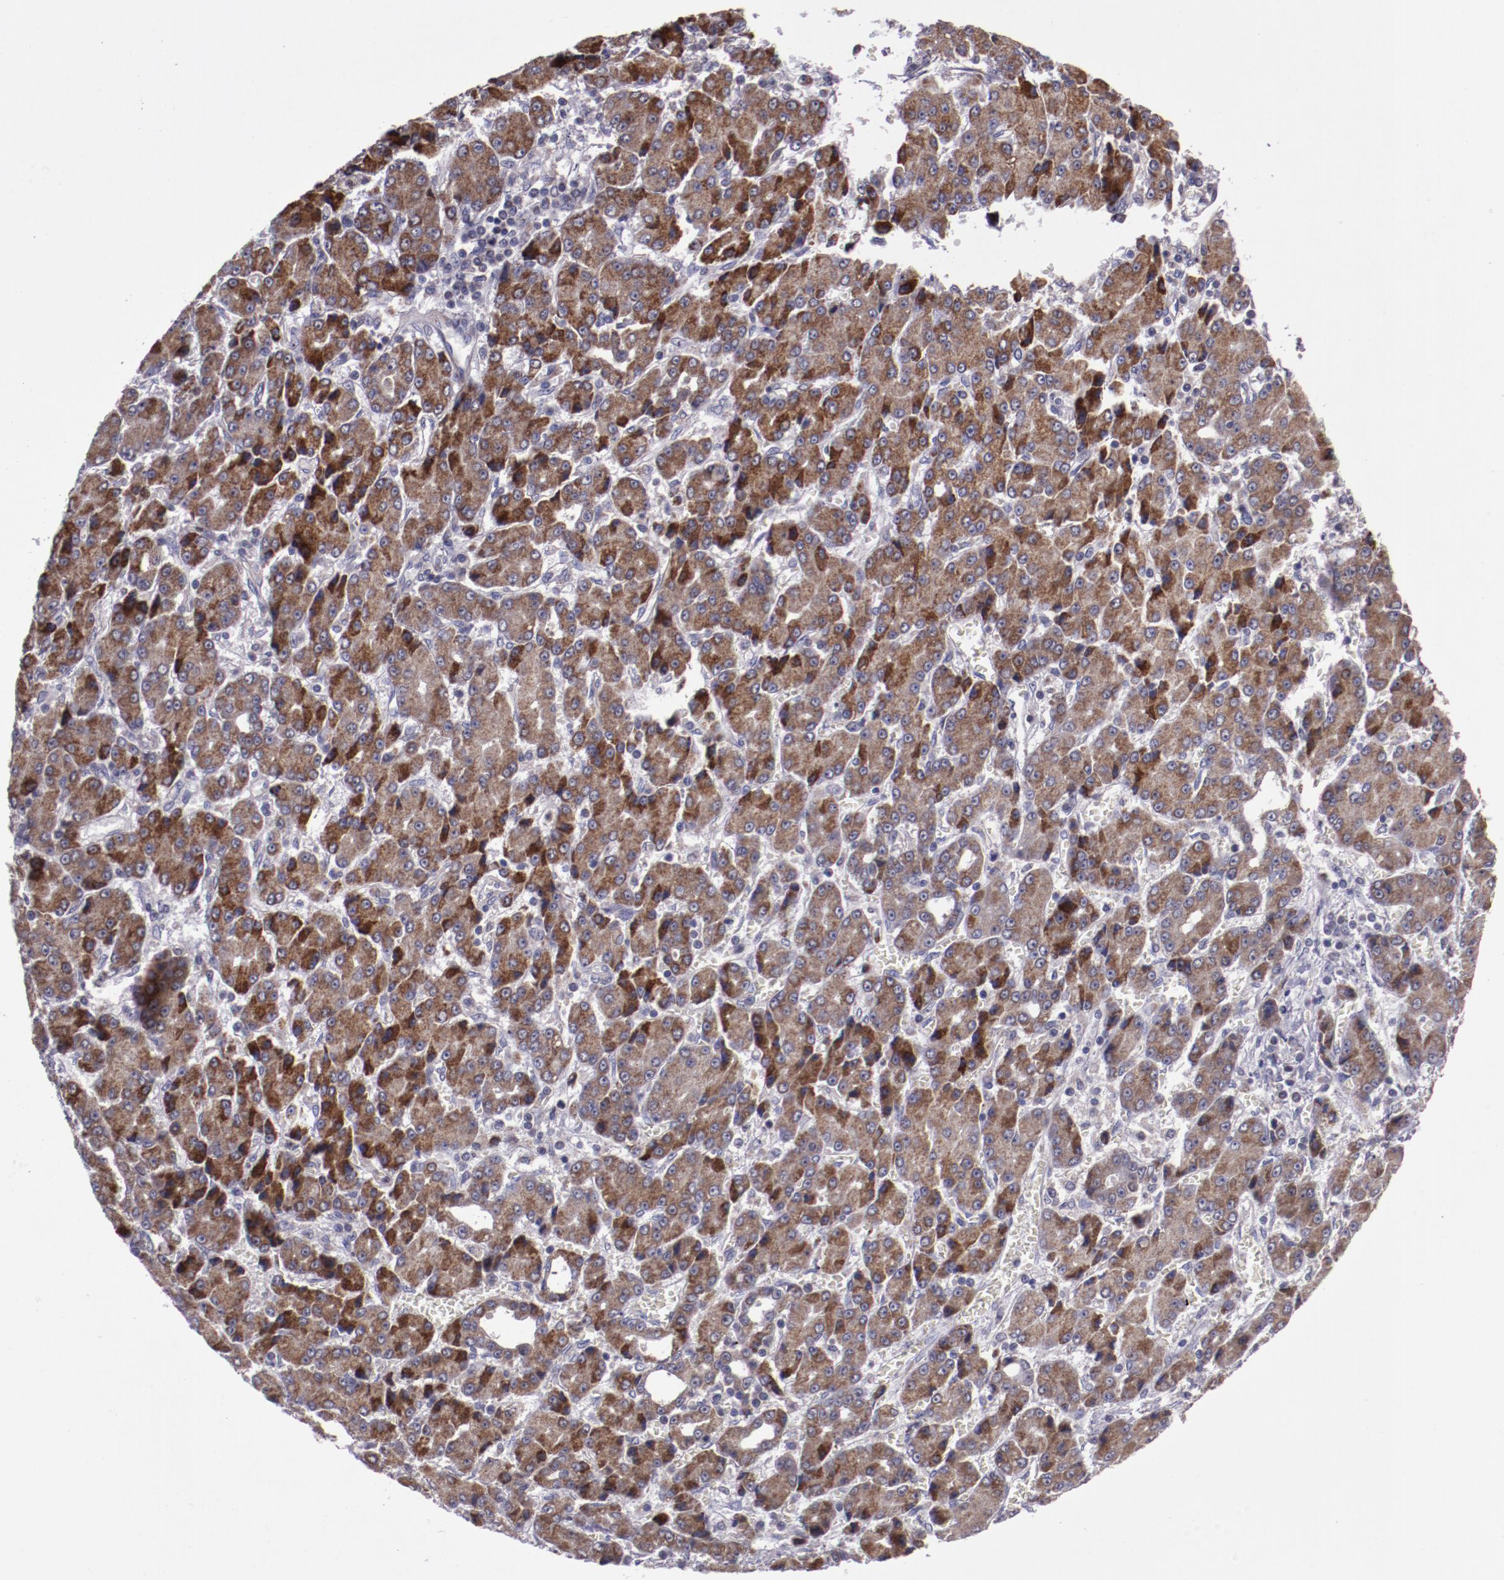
{"staining": {"intensity": "moderate", "quantity": ">75%", "location": "cytoplasmic/membranous"}, "tissue": "liver cancer", "cell_type": "Tumor cells", "image_type": "cancer", "snomed": [{"axis": "morphology", "description": "Carcinoma, Hepatocellular, NOS"}, {"axis": "topography", "description": "Liver"}], "caption": "Liver cancer (hepatocellular carcinoma) stained with a protein marker reveals moderate staining in tumor cells.", "gene": "LONP1", "patient": {"sex": "male", "age": 69}}